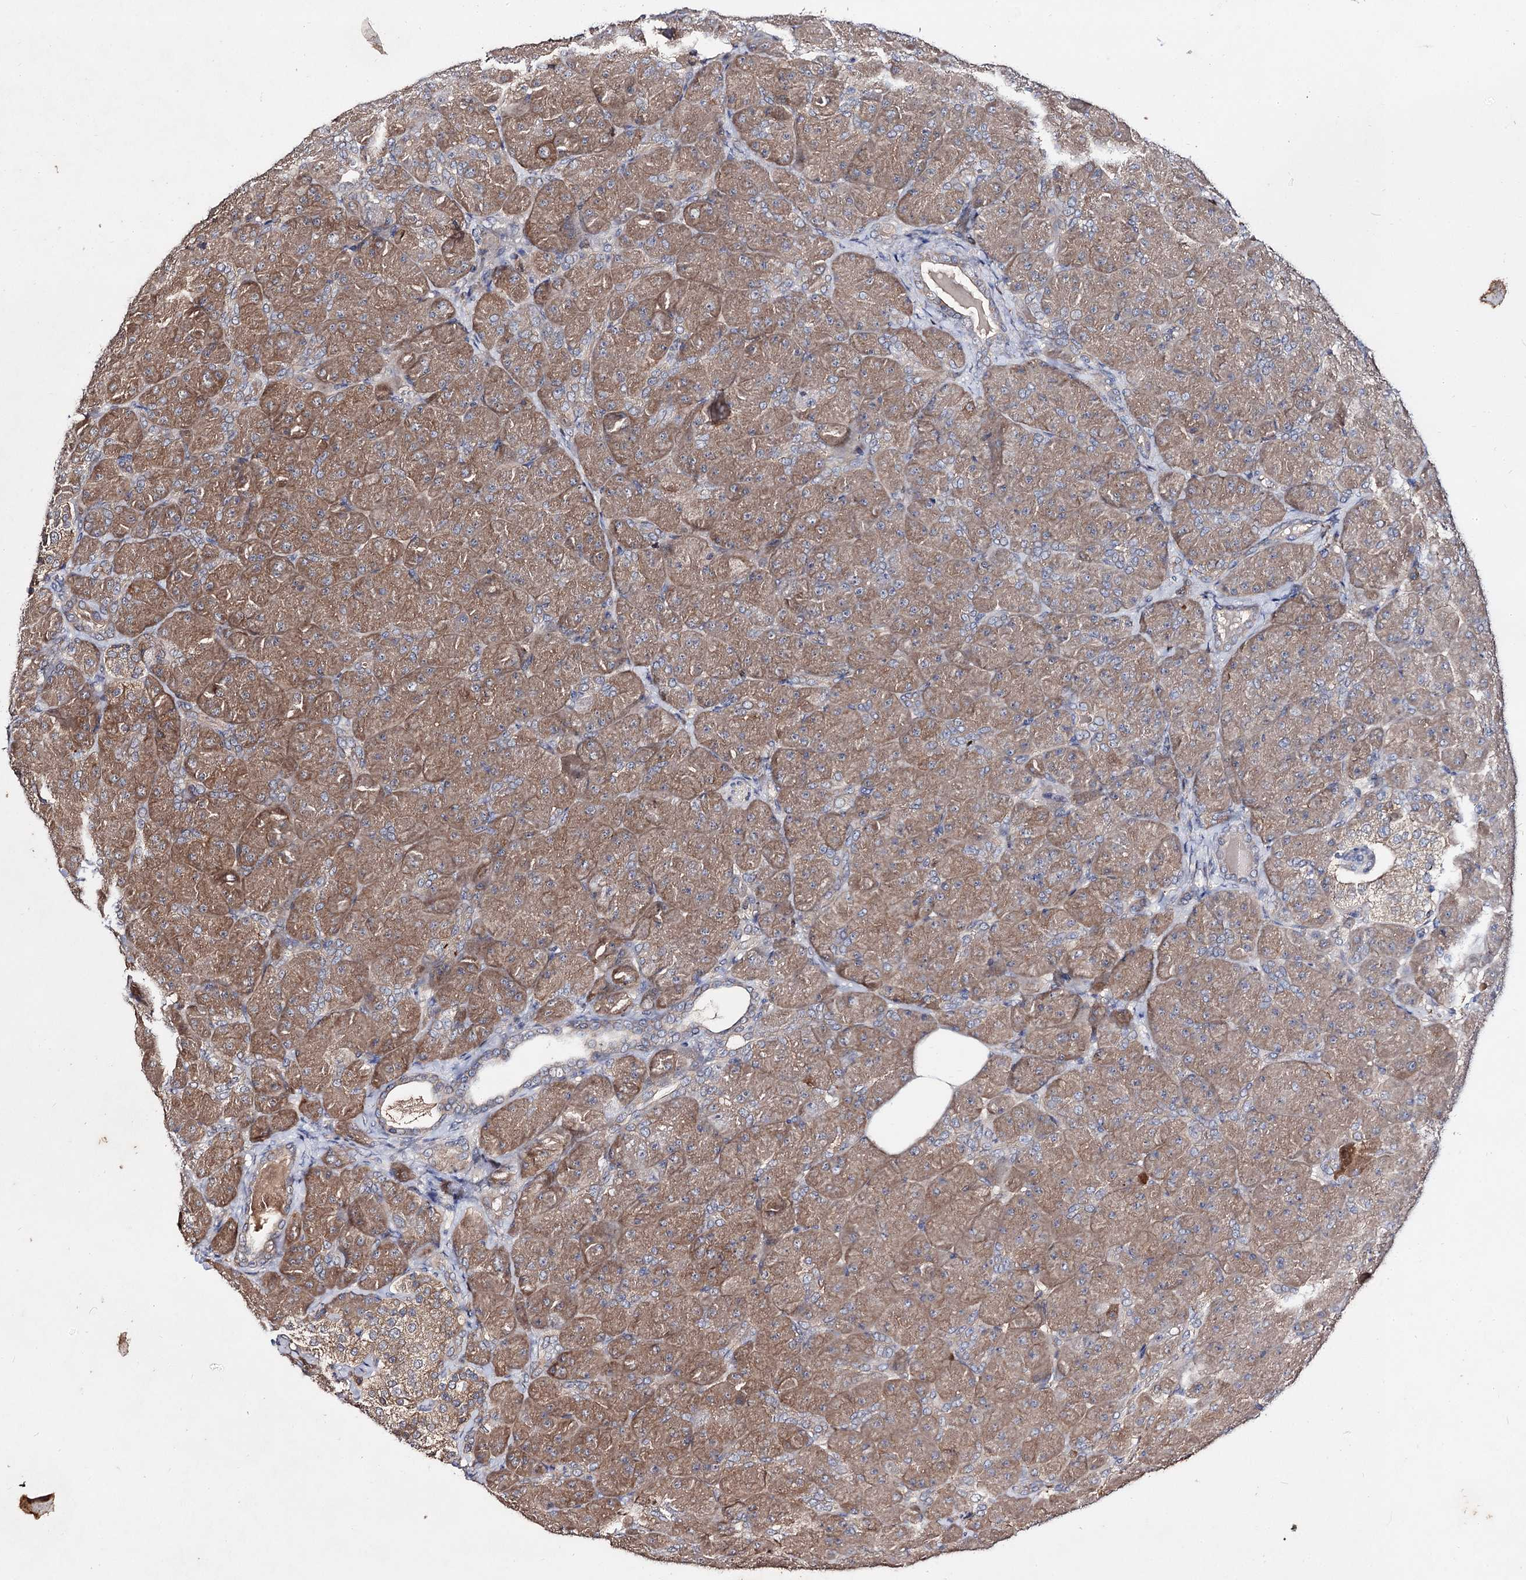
{"staining": {"intensity": "moderate", "quantity": ">75%", "location": "cytoplasmic/membranous"}, "tissue": "pancreas", "cell_type": "Exocrine glandular cells", "image_type": "normal", "snomed": [{"axis": "morphology", "description": "Normal tissue, NOS"}, {"axis": "topography", "description": "Pancreas"}], "caption": "Immunohistochemical staining of unremarkable pancreas exhibits >75% levels of moderate cytoplasmic/membranous protein expression in about >75% of exocrine glandular cells.", "gene": "ARFIP2", "patient": {"sex": "male", "age": 66}}